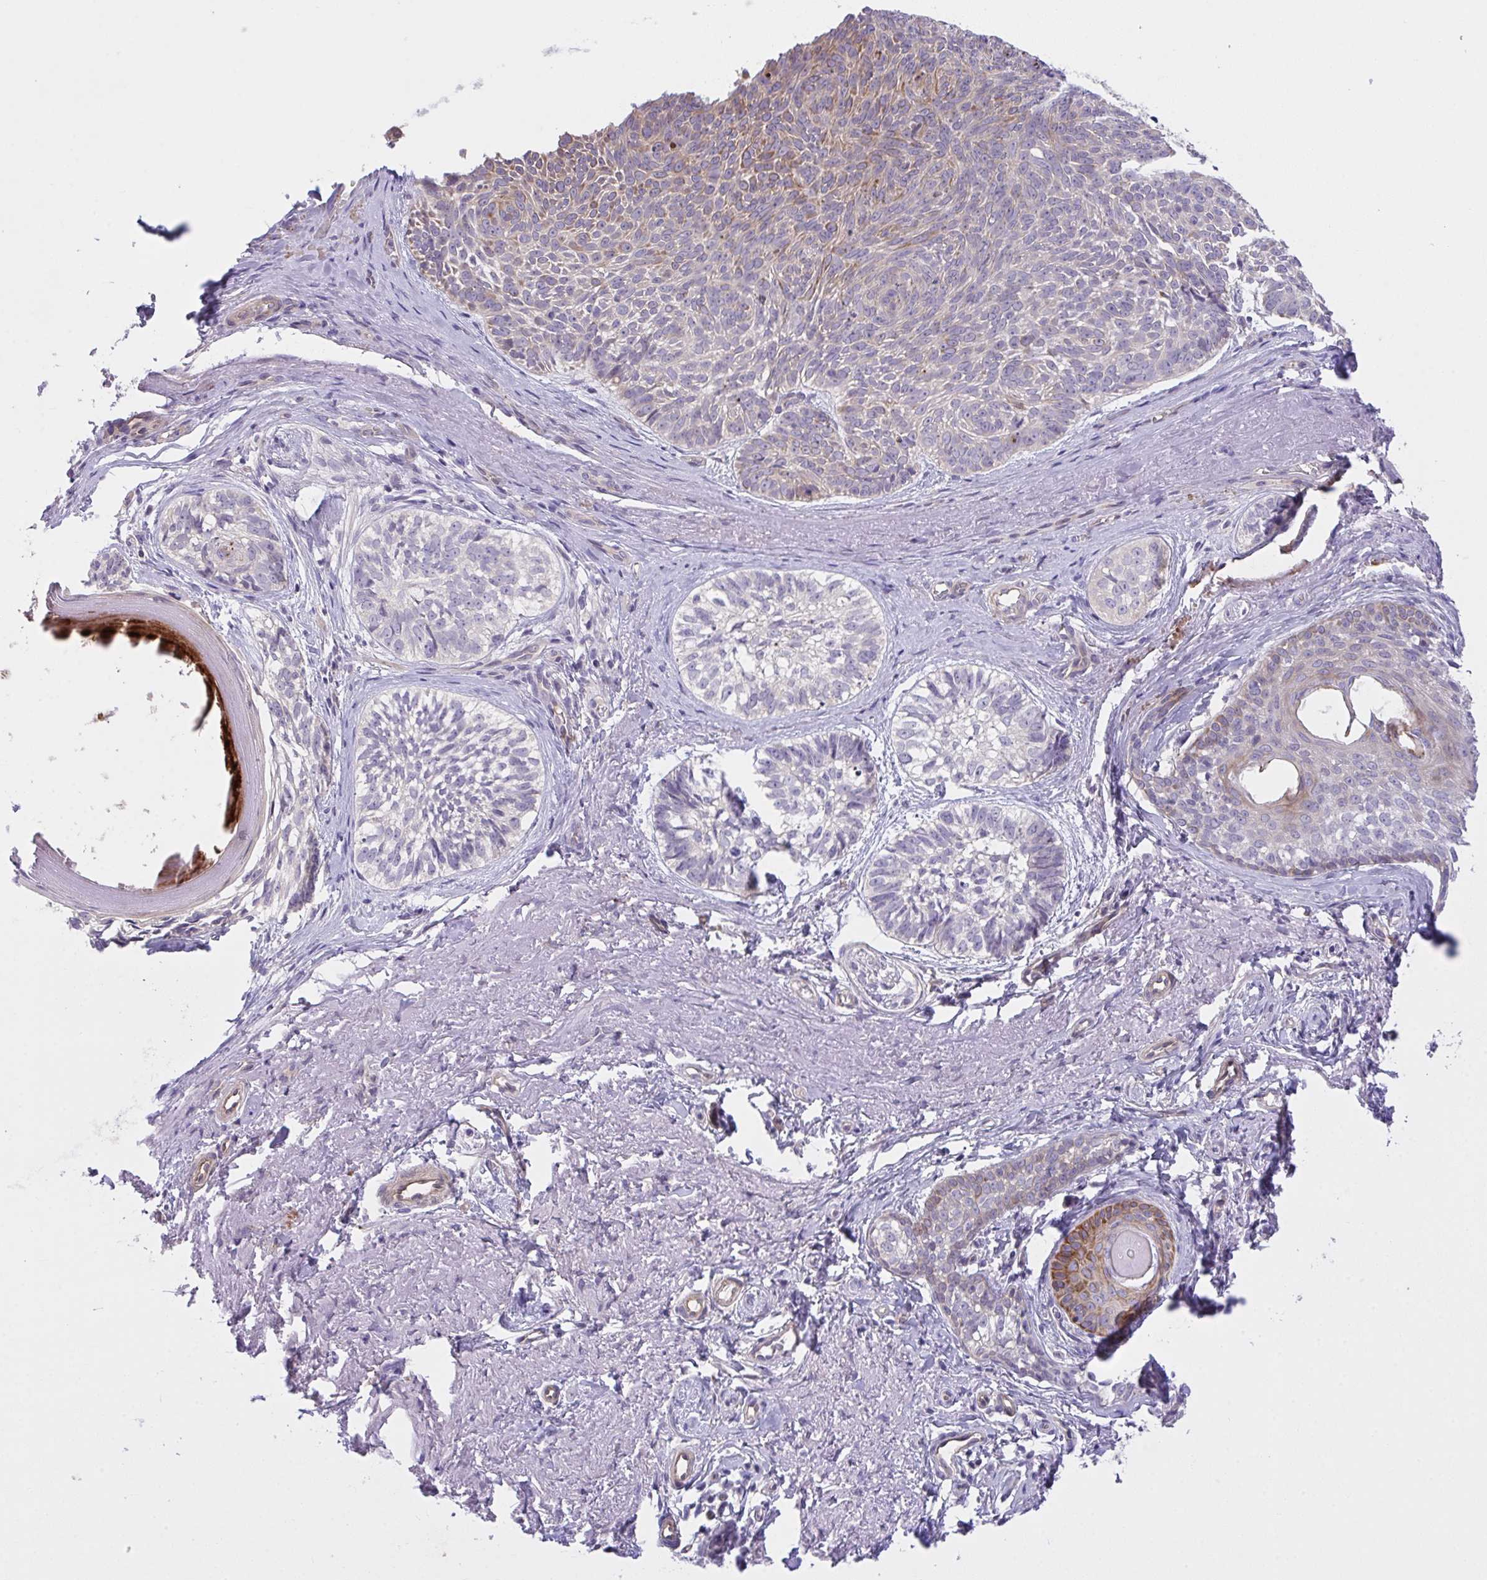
{"staining": {"intensity": "weak", "quantity": "<25%", "location": "cytoplasmic/membranous"}, "tissue": "skin cancer", "cell_type": "Tumor cells", "image_type": "cancer", "snomed": [{"axis": "morphology", "description": "Basal cell carcinoma"}, {"axis": "topography", "description": "Skin"}, {"axis": "topography", "description": "Skin of face"}, {"axis": "topography", "description": "Skin of nose"}], "caption": "This is an immunohistochemistry (IHC) histopathology image of human skin cancer. There is no expression in tumor cells.", "gene": "RHOXF1", "patient": {"sex": "female", "age": 86}}